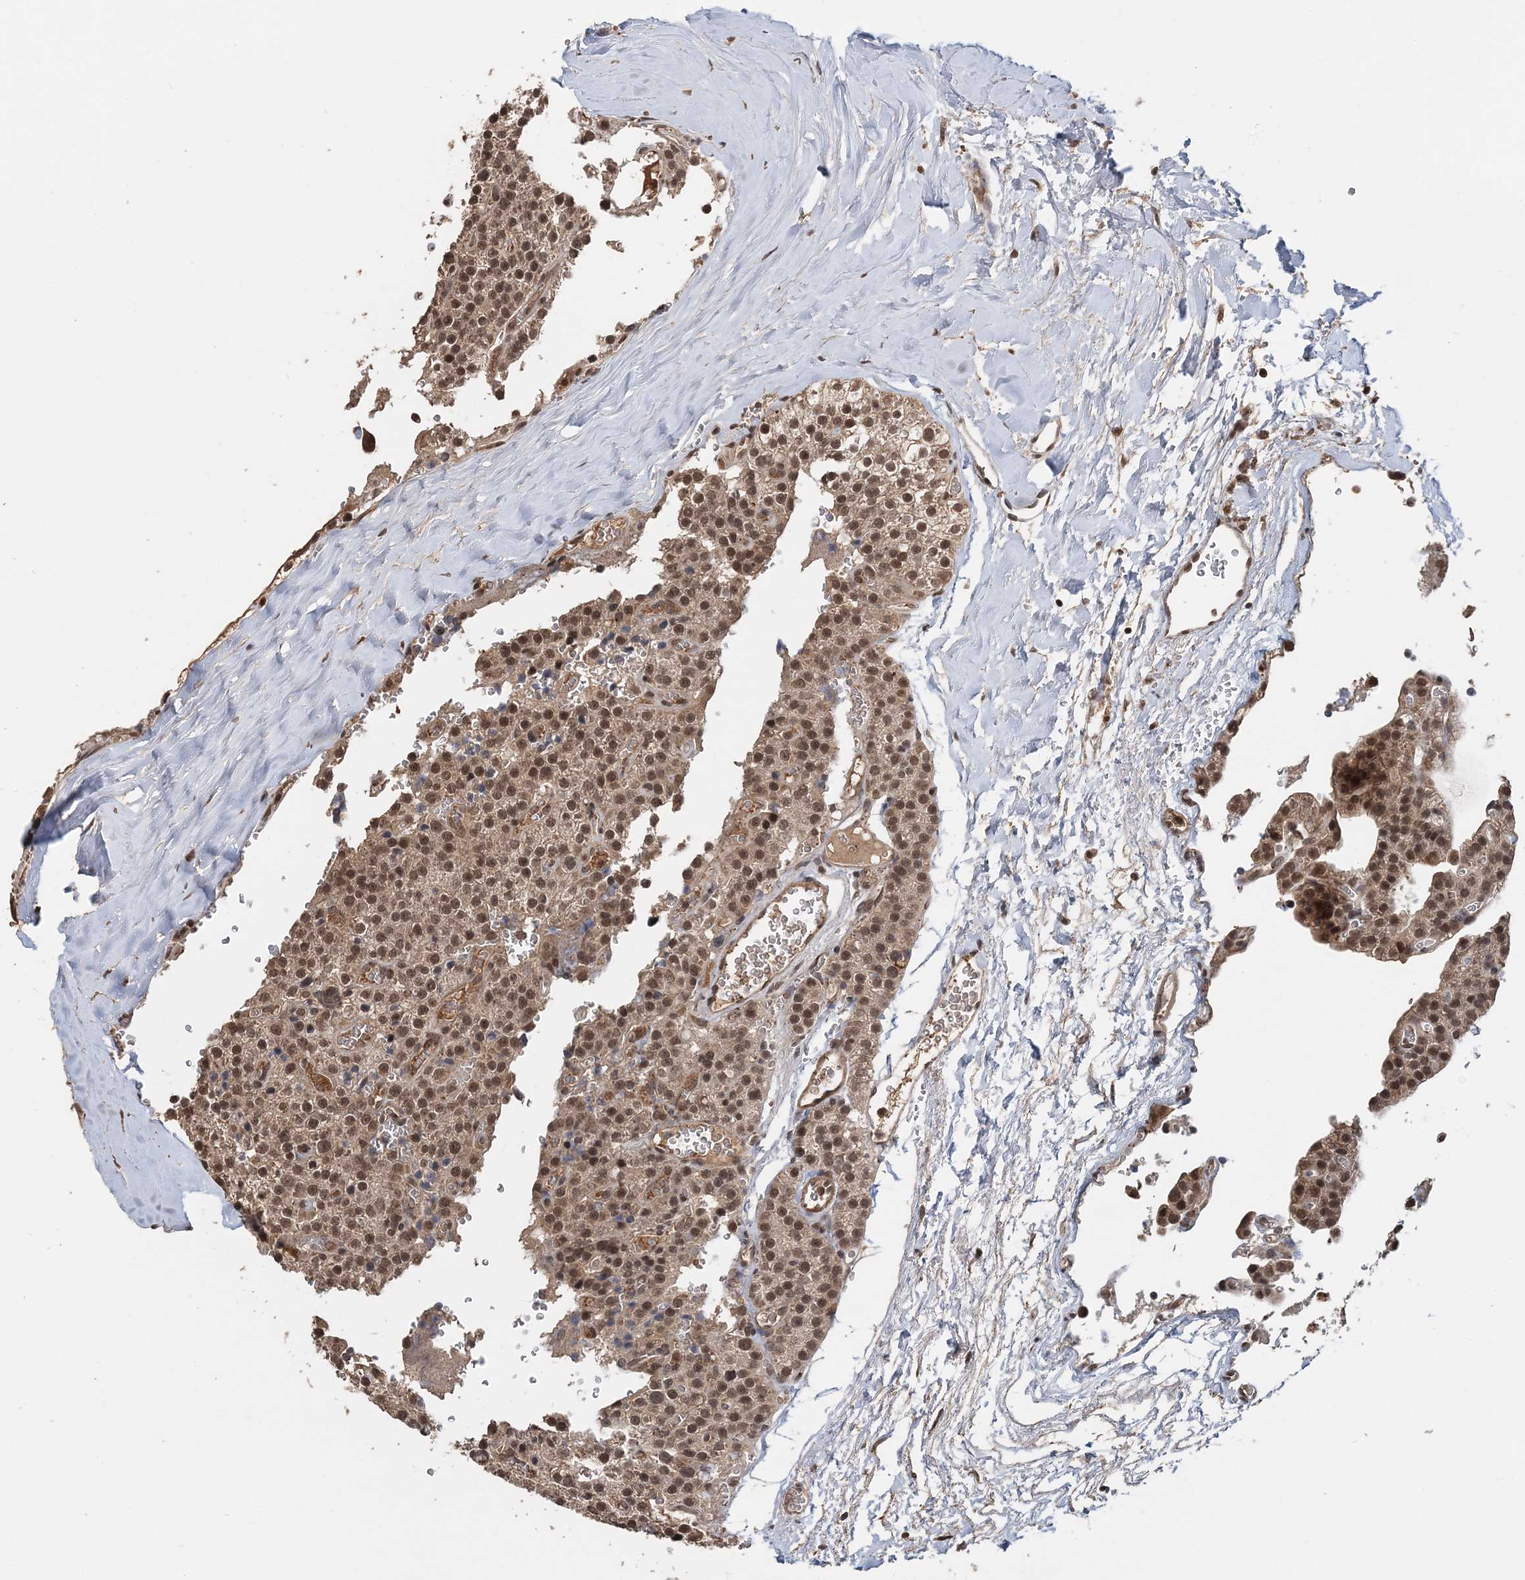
{"staining": {"intensity": "moderate", "quantity": ">75%", "location": "cytoplasmic/membranous,nuclear"}, "tissue": "parathyroid gland", "cell_type": "Glandular cells", "image_type": "normal", "snomed": [{"axis": "morphology", "description": "Normal tissue, NOS"}, {"axis": "topography", "description": "Parathyroid gland"}], "caption": "Protein expression analysis of normal parathyroid gland displays moderate cytoplasmic/membranous,nuclear expression in about >75% of glandular cells. Nuclei are stained in blue.", "gene": "TSHZ2", "patient": {"sex": "female", "age": 64}}